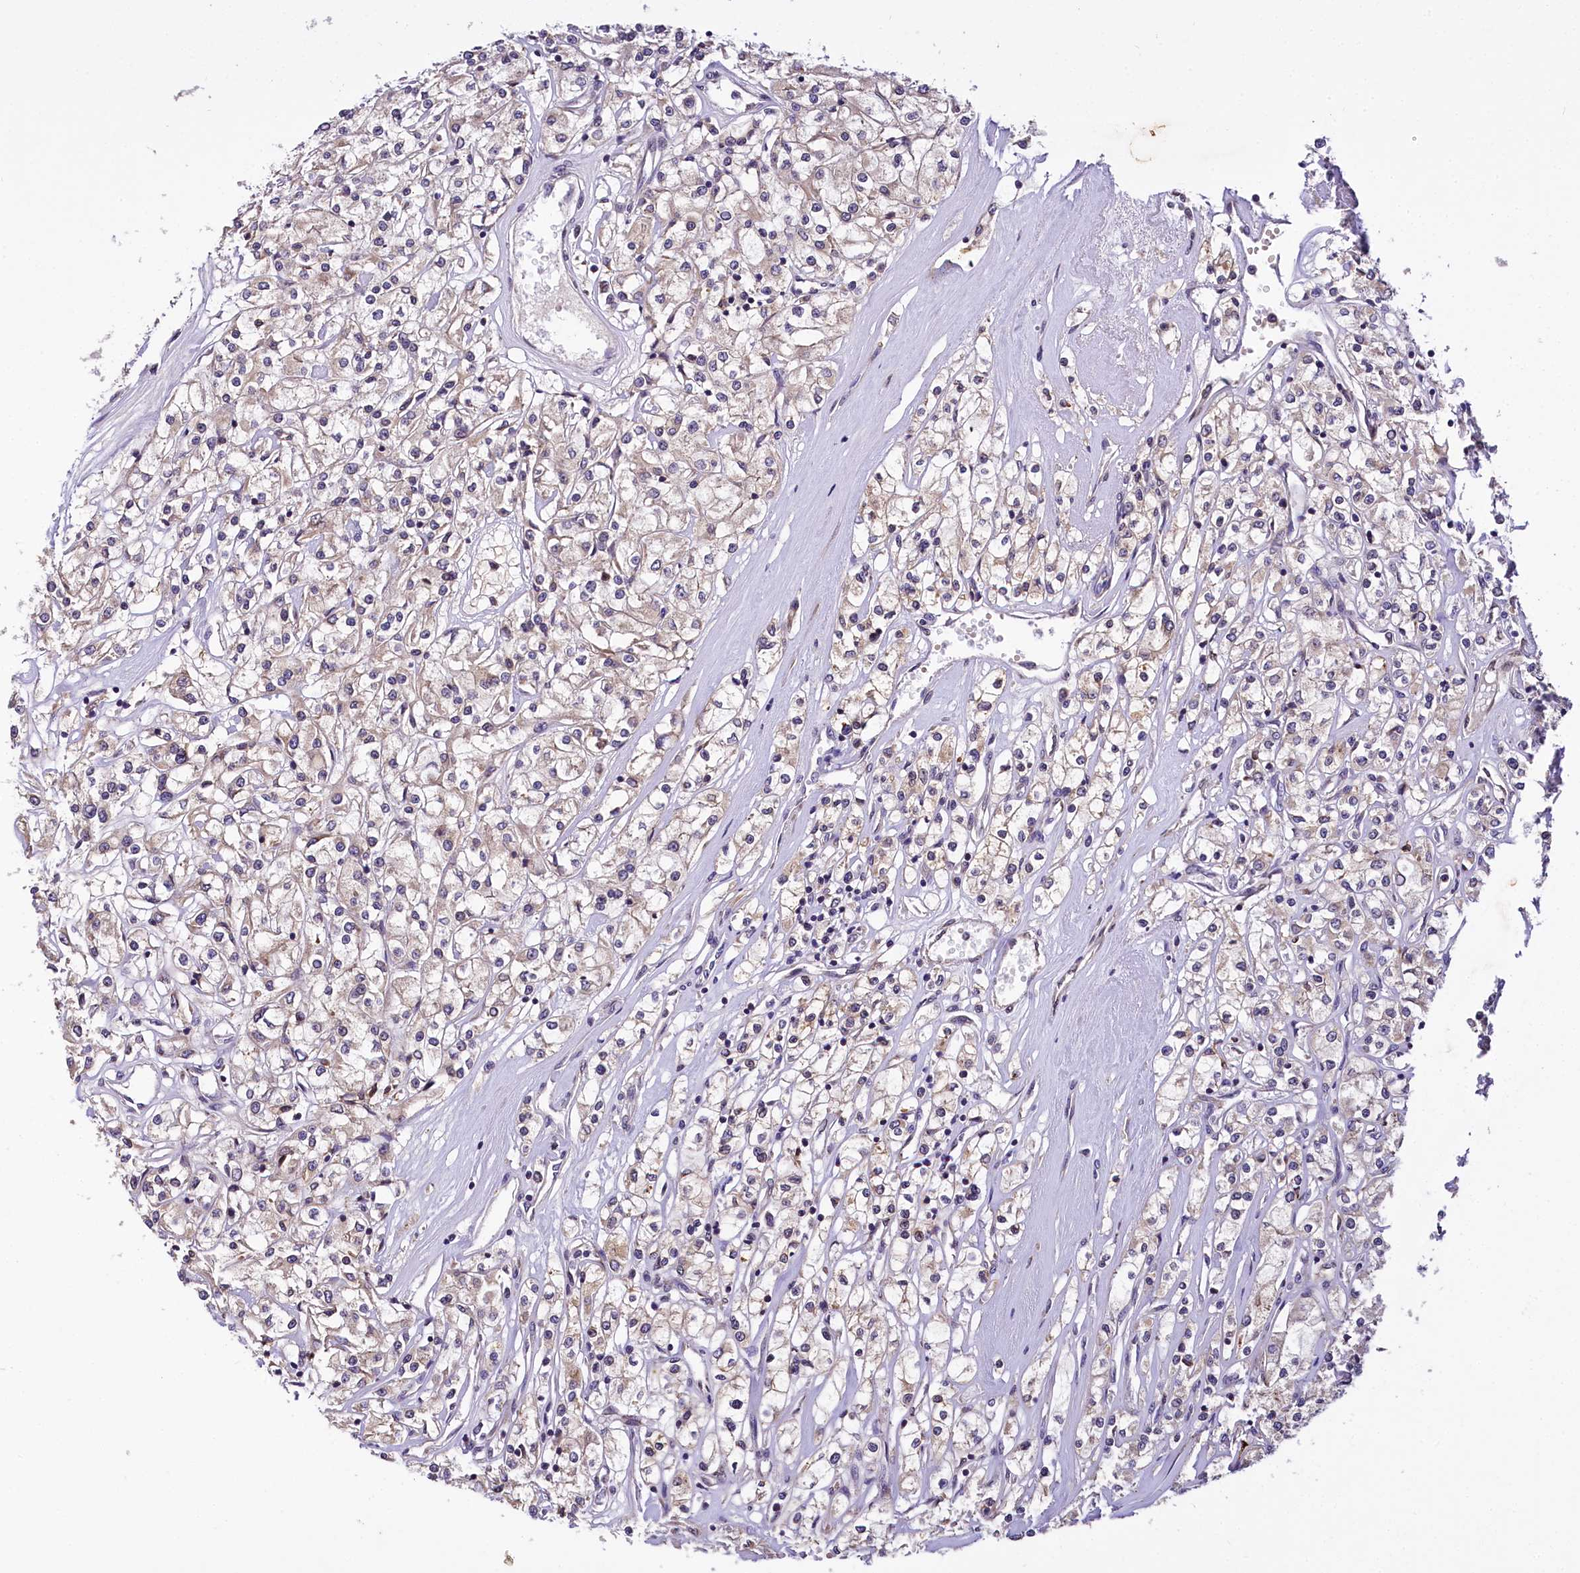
{"staining": {"intensity": "weak", "quantity": "25%-75%", "location": "cytoplasmic/membranous"}, "tissue": "renal cancer", "cell_type": "Tumor cells", "image_type": "cancer", "snomed": [{"axis": "morphology", "description": "Adenocarcinoma, NOS"}, {"axis": "topography", "description": "Kidney"}], "caption": "DAB (3,3'-diaminobenzidine) immunohistochemical staining of human renal cancer (adenocarcinoma) reveals weak cytoplasmic/membranous protein positivity in approximately 25%-75% of tumor cells. The protein of interest is shown in brown color, while the nuclei are stained blue.", "gene": "SUPV3L1", "patient": {"sex": "female", "age": 59}}